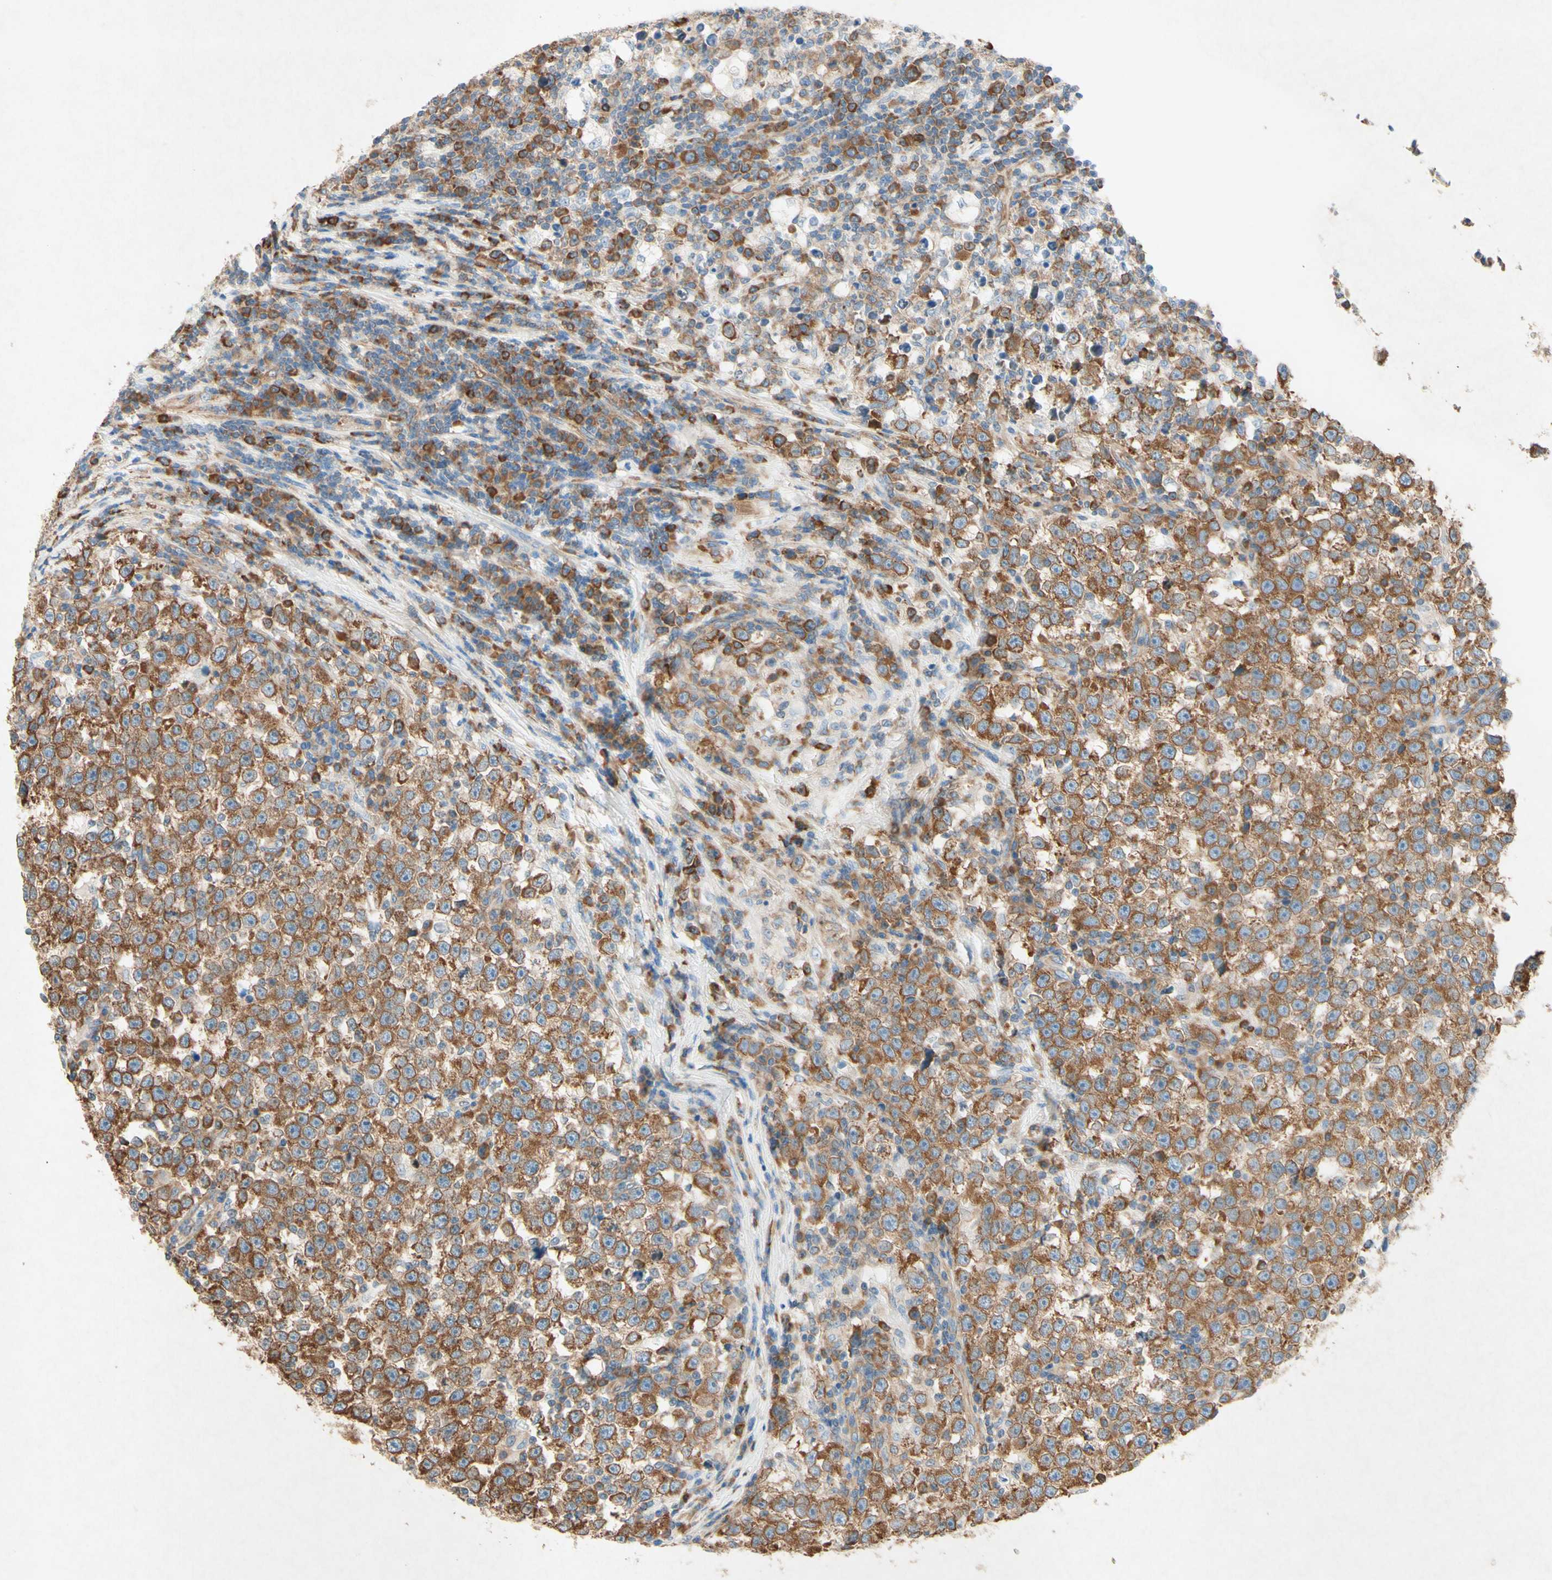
{"staining": {"intensity": "moderate", "quantity": ">75%", "location": "cytoplasmic/membranous"}, "tissue": "testis cancer", "cell_type": "Tumor cells", "image_type": "cancer", "snomed": [{"axis": "morphology", "description": "Seminoma, NOS"}, {"axis": "topography", "description": "Testis"}], "caption": "There is medium levels of moderate cytoplasmic/membranous expression in tumor cells of testis seminoma, as demonstrated by immunohistochemical staining (brown color).", "gene": "PABPC1", "patient": {"sex": "male", "age": 43}}